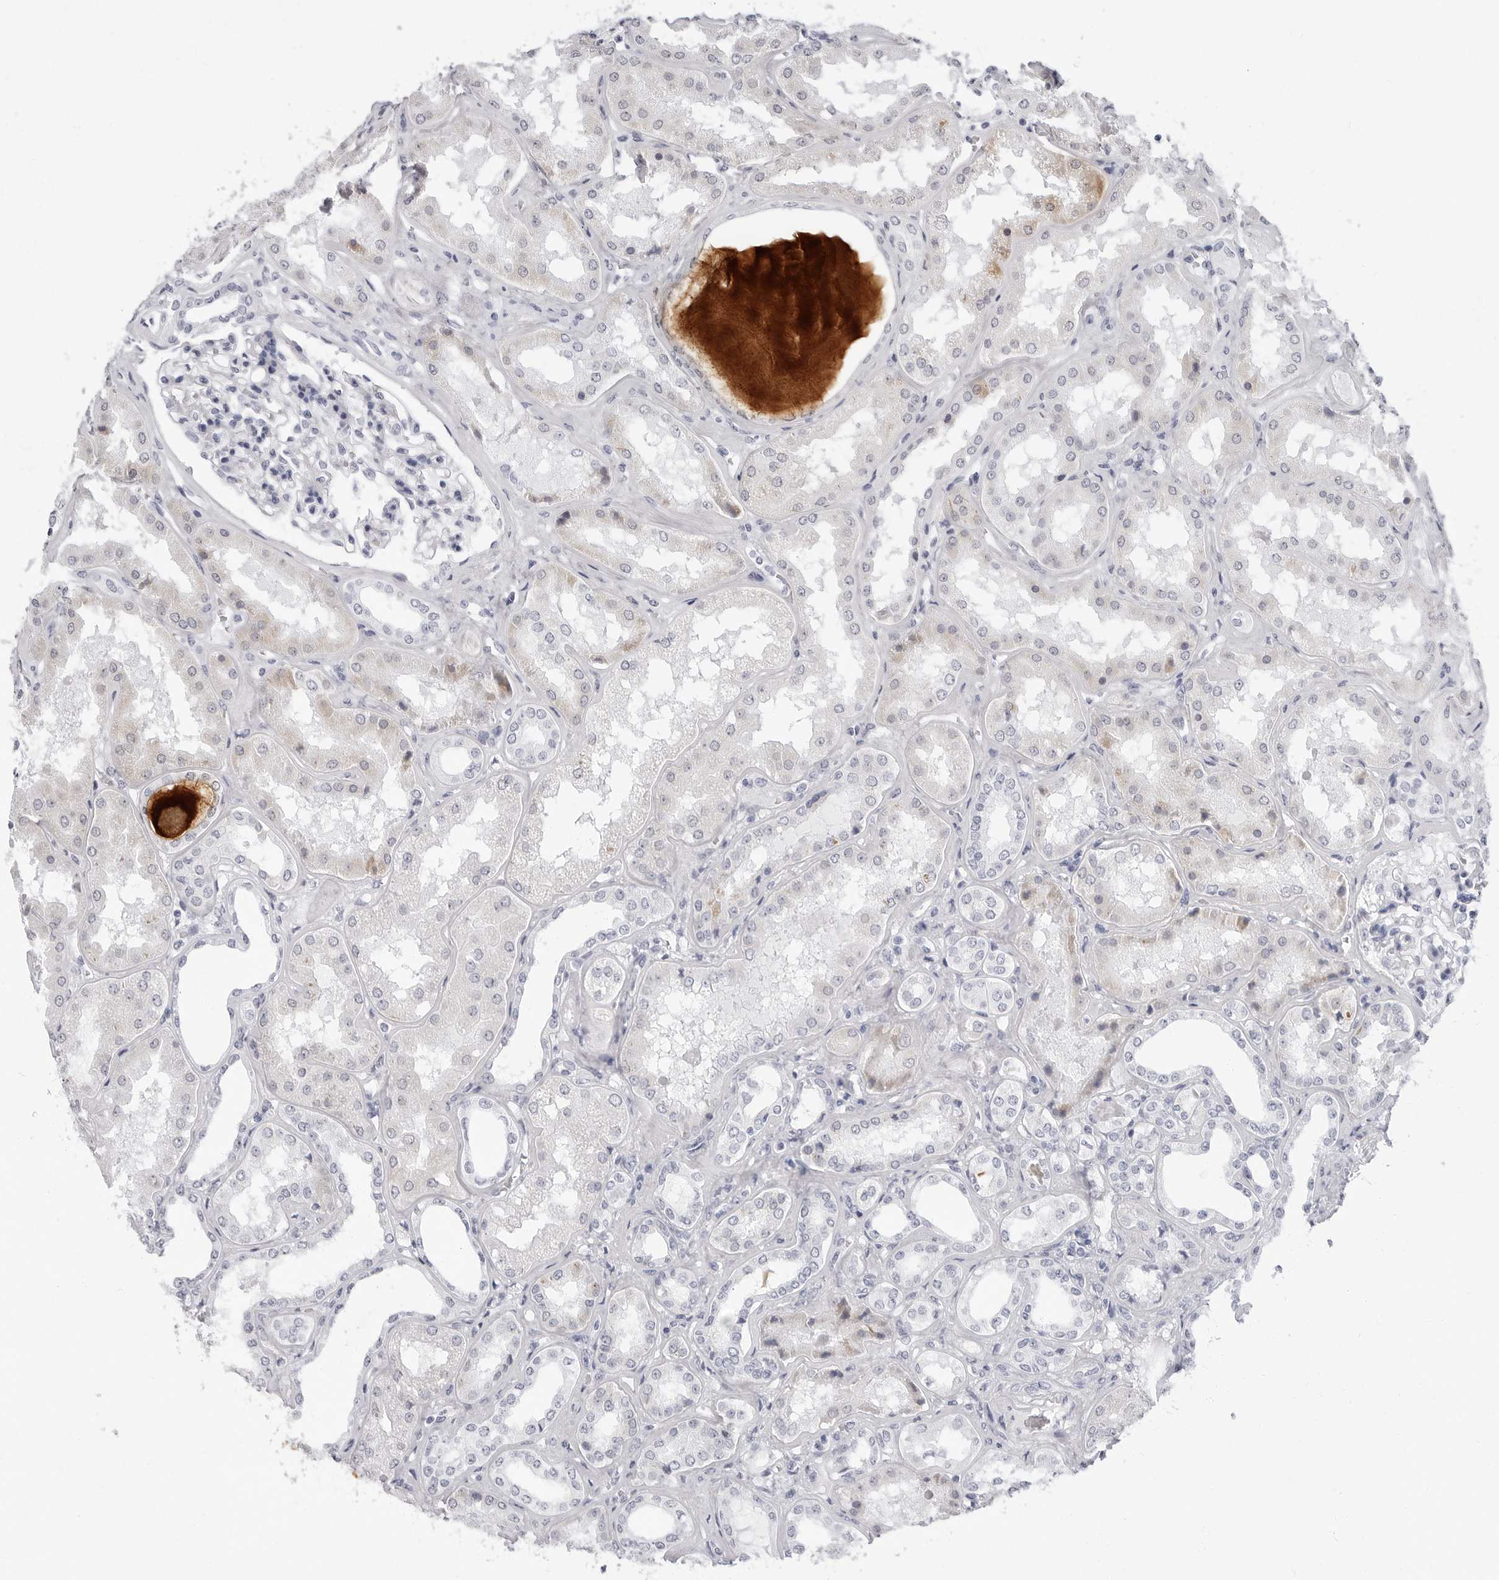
{"staining": {"intensity": "negative", "quantity": "none", "location": "none"}, "tissue": "kidney", "cell_type": "Cells in glomeruli", "image_type": "normal", "snomed": [{"axis": "morphology", "description": "Normal tissue, NOS"}, {"axis": "topography", "description": "Kidney"}], "caption": "Immunohistochemical staining of unremarkable human kidney reveals no significant positivity in cells in glomeruli.", "gene": "ERICH3", "patient": {"sex": "female", "age": 56}}